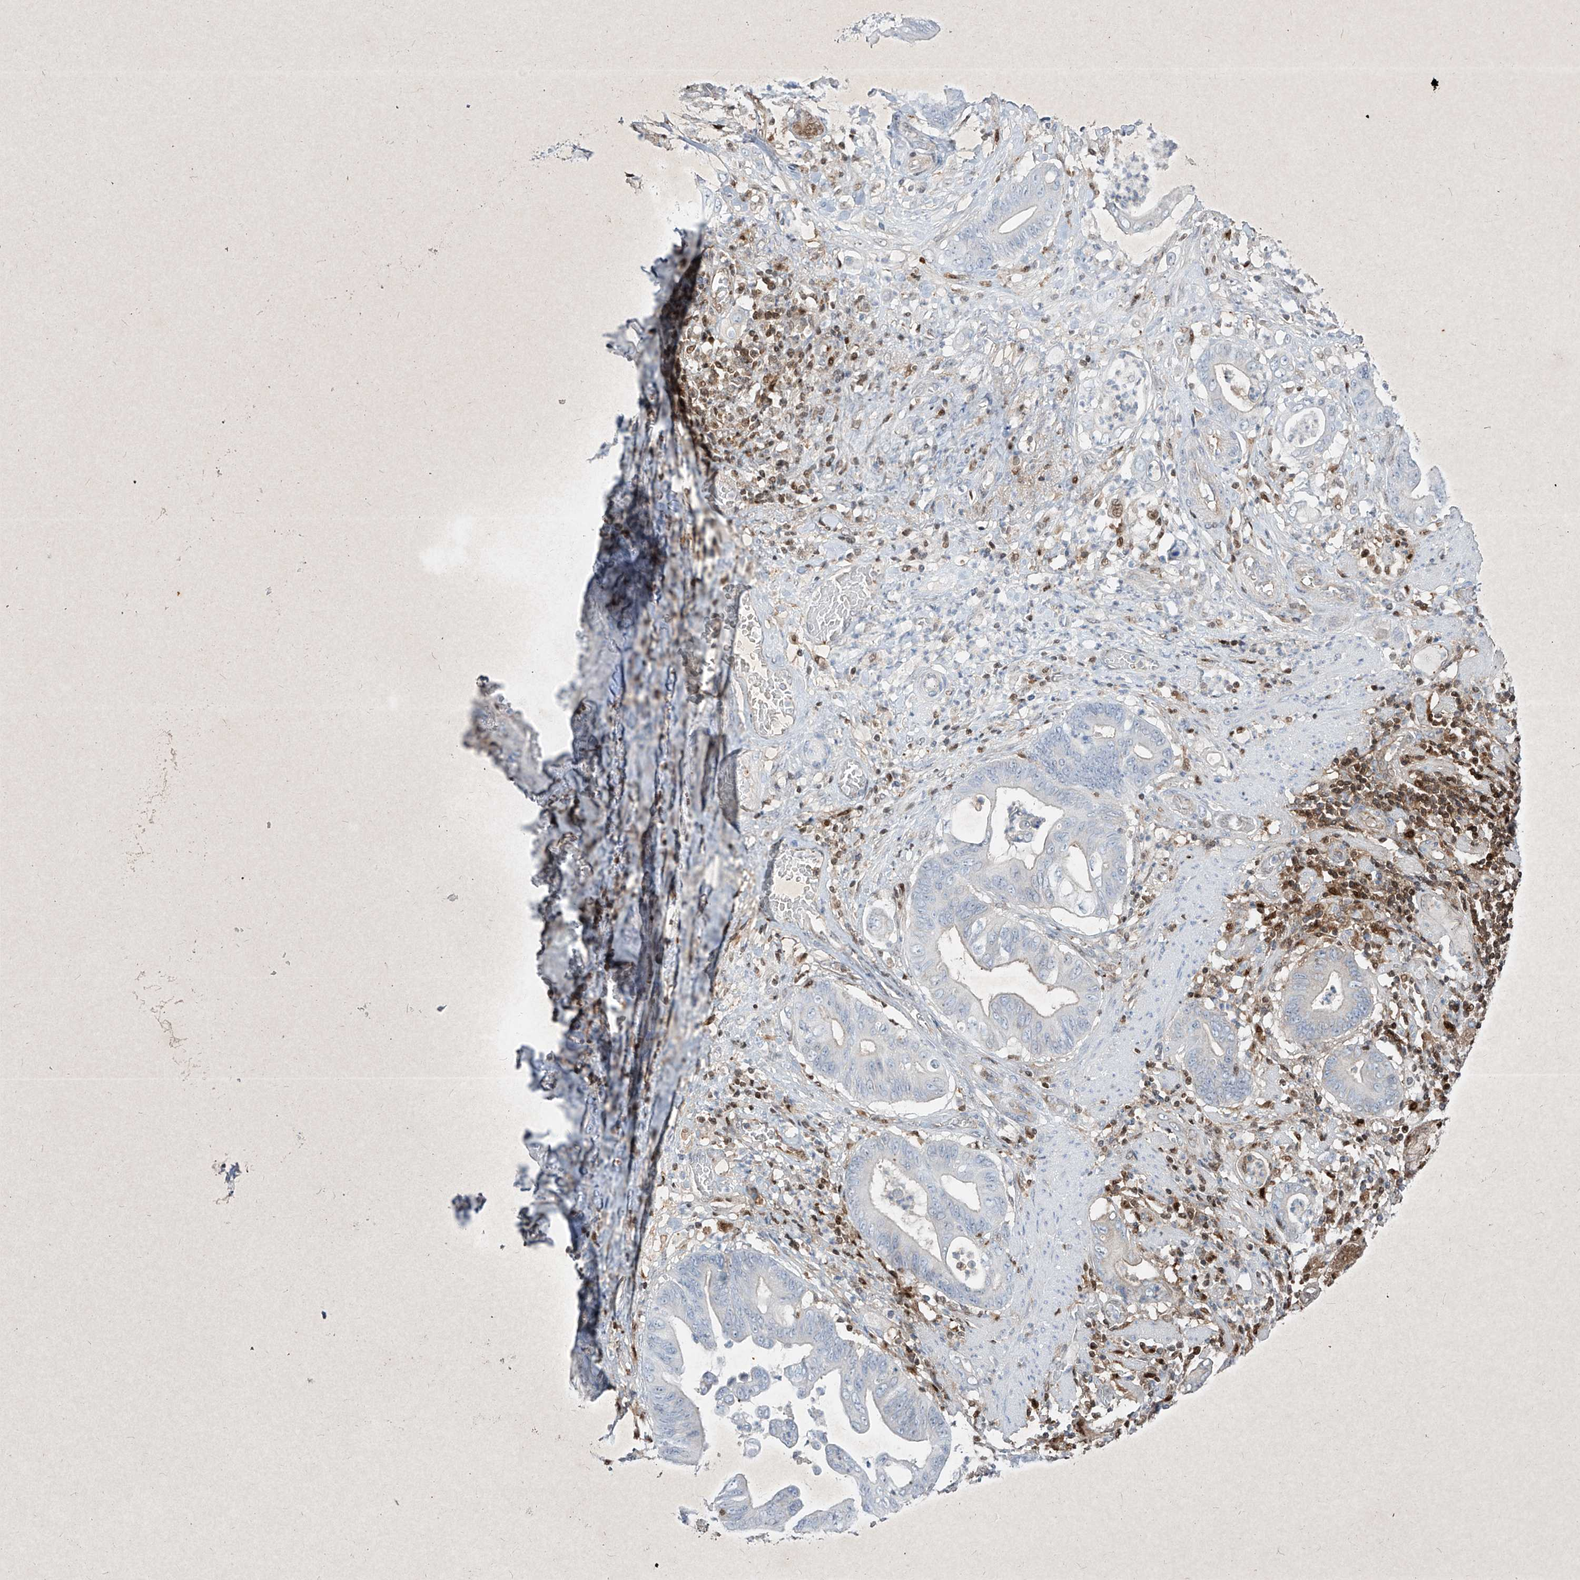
{"staining": {"intensity": "negative", "quantity": "none", "location": "none"}, "tissue": "stomach cancer", "cell_type": "Tumor cells", "image_type": "cancer", "snomed": [{"axis": "morphology", "description": "Adenocarcinoma, NOS"}, {"axis": "topography", "description": "Stomach"}], "caption": "Immunohistochemistry of human stomach cancer (adenocarcinoma) shows no positivity in tumor cells.", "gene": "PSMB10", "patient": {"sex": "female", "age": 73}}